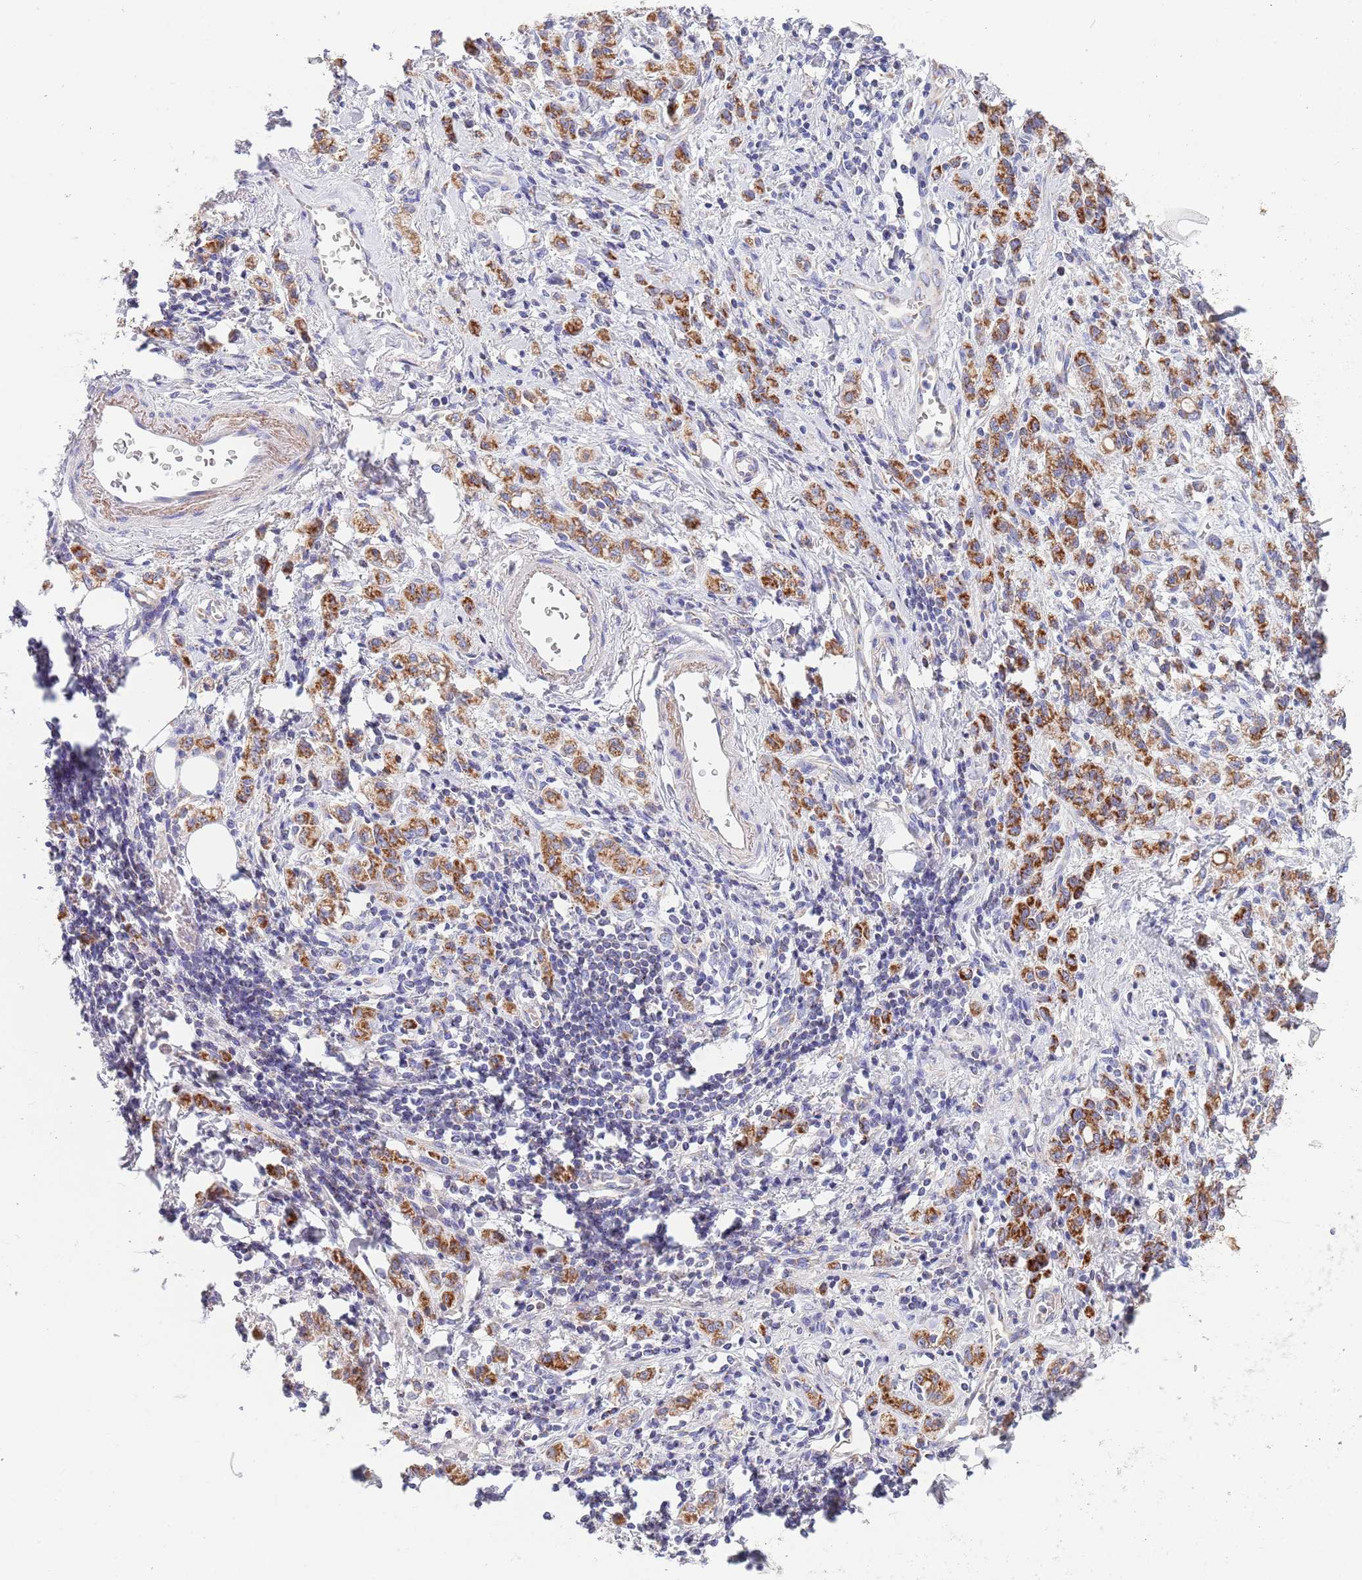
{"staining": {"intensity": "moderate", "quantity": ">75%", "location": "cytoplasmic/membranous"}, "tissue": "stomach cancer", "cell_type": "Tumor cells", "image_type": "cancer", "snomed": [{"axis": "morphology", "description": "Adenocarcinoma, NOS"}, {"axis": "topography", "description": "Stomach"}], "caption": "Brown immunohistochemical staining in stomach cancer (adenocarcinoma) displays moderate cytoplasmic/membranous expression in approximately >75% of tumor cells.", "gene": "EMC8", "patient": {"sex": "male", "age": 77}}